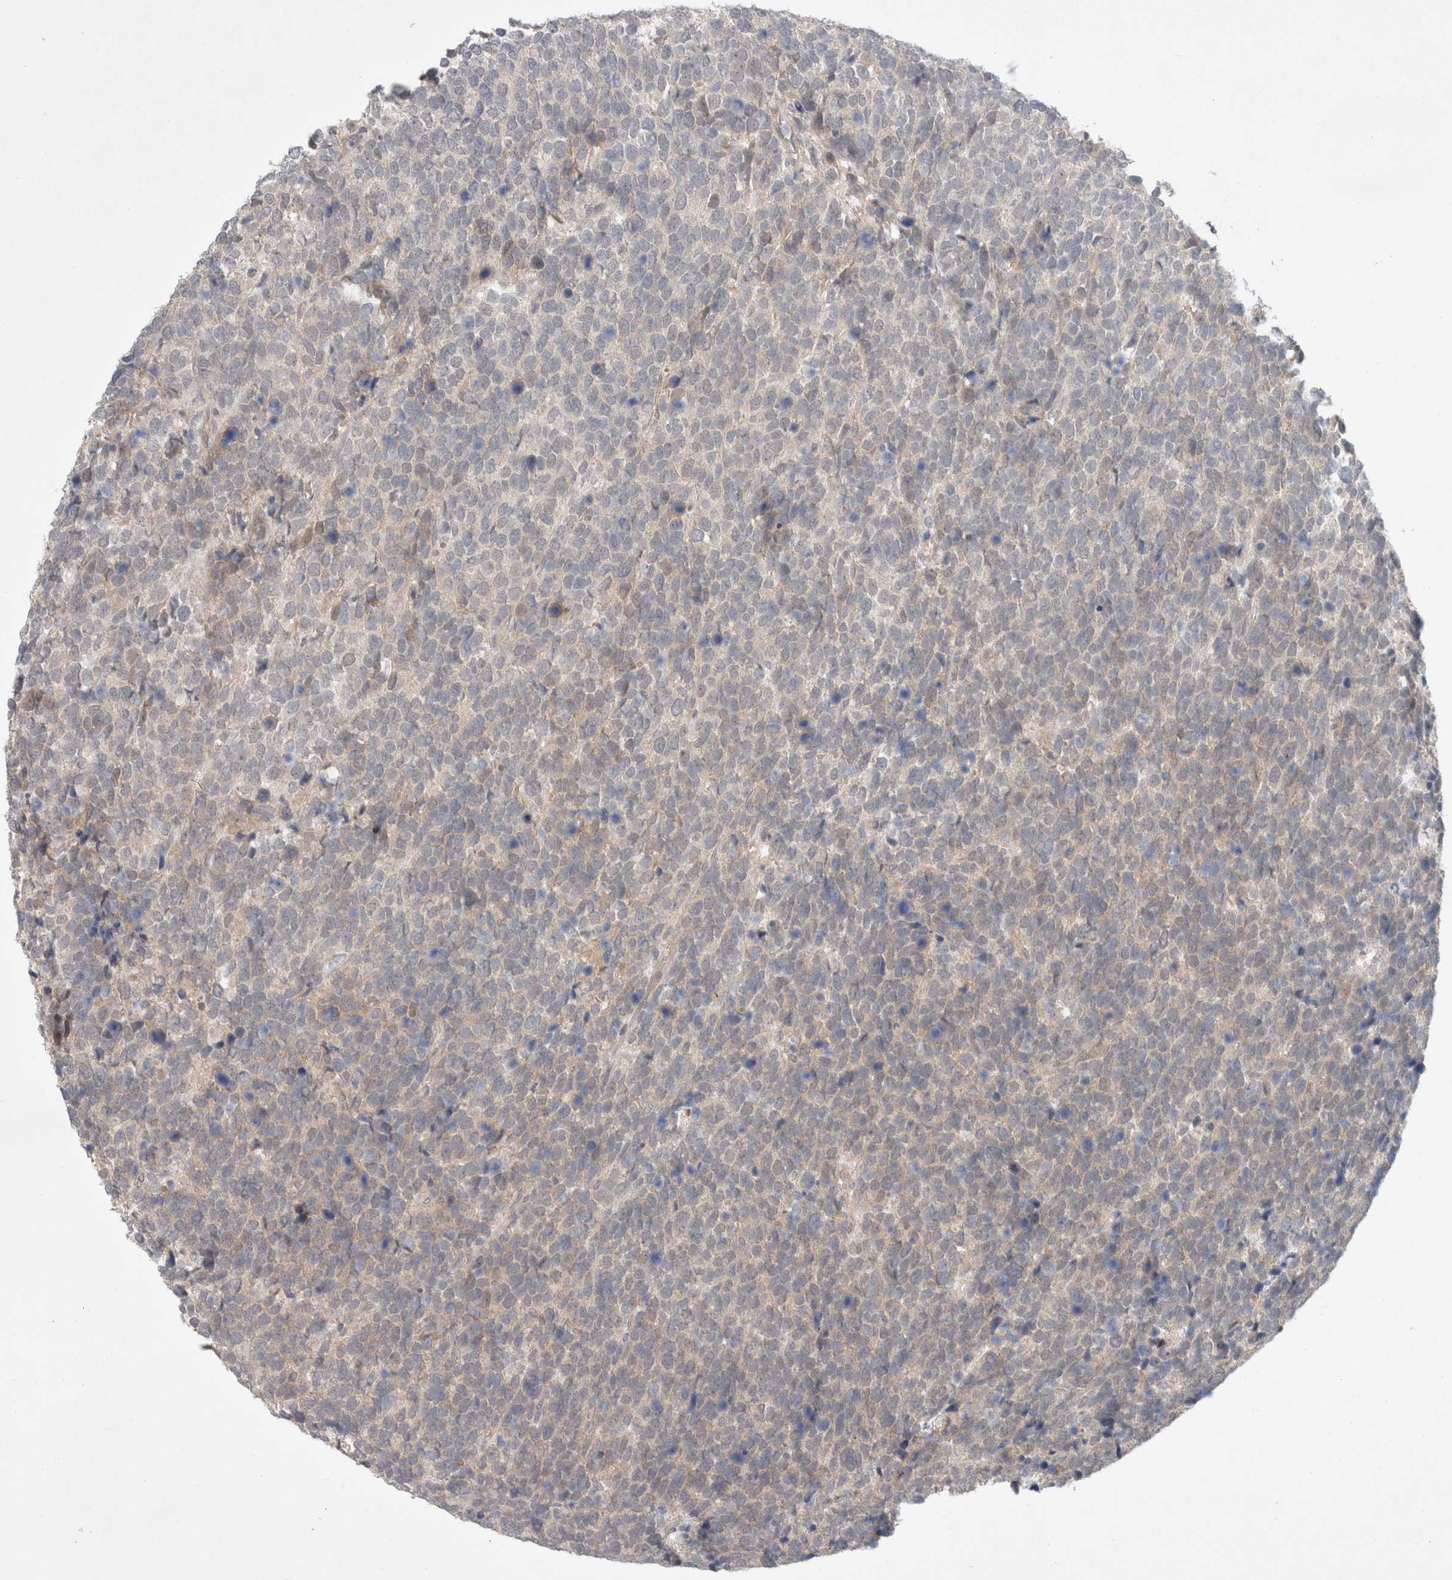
{"staining": {"intensity": "weak", "quantity": "<25%", "location": "cytoplasmic/membranous"}, "tissue": "urothelial cancer", "cell_type": "Tumor cells", "image_type": "cancer", "snomed": [{"axis": "morphology", "description": "Urothelial carcinoma, High grade"}, {"axis": "topography", "description": "Urinary bladder"}], "caption": "Immunohistochemistry (IHC) of human urothelial carcinoma (high-grade) displays no positivity in tumor cells. (DAB (3,3'-diaminobenzidine) immunohistochemistry (IHC), high magnification).", "gene": "RASAL2", "patient": {"sex": "female", "age": 82}}